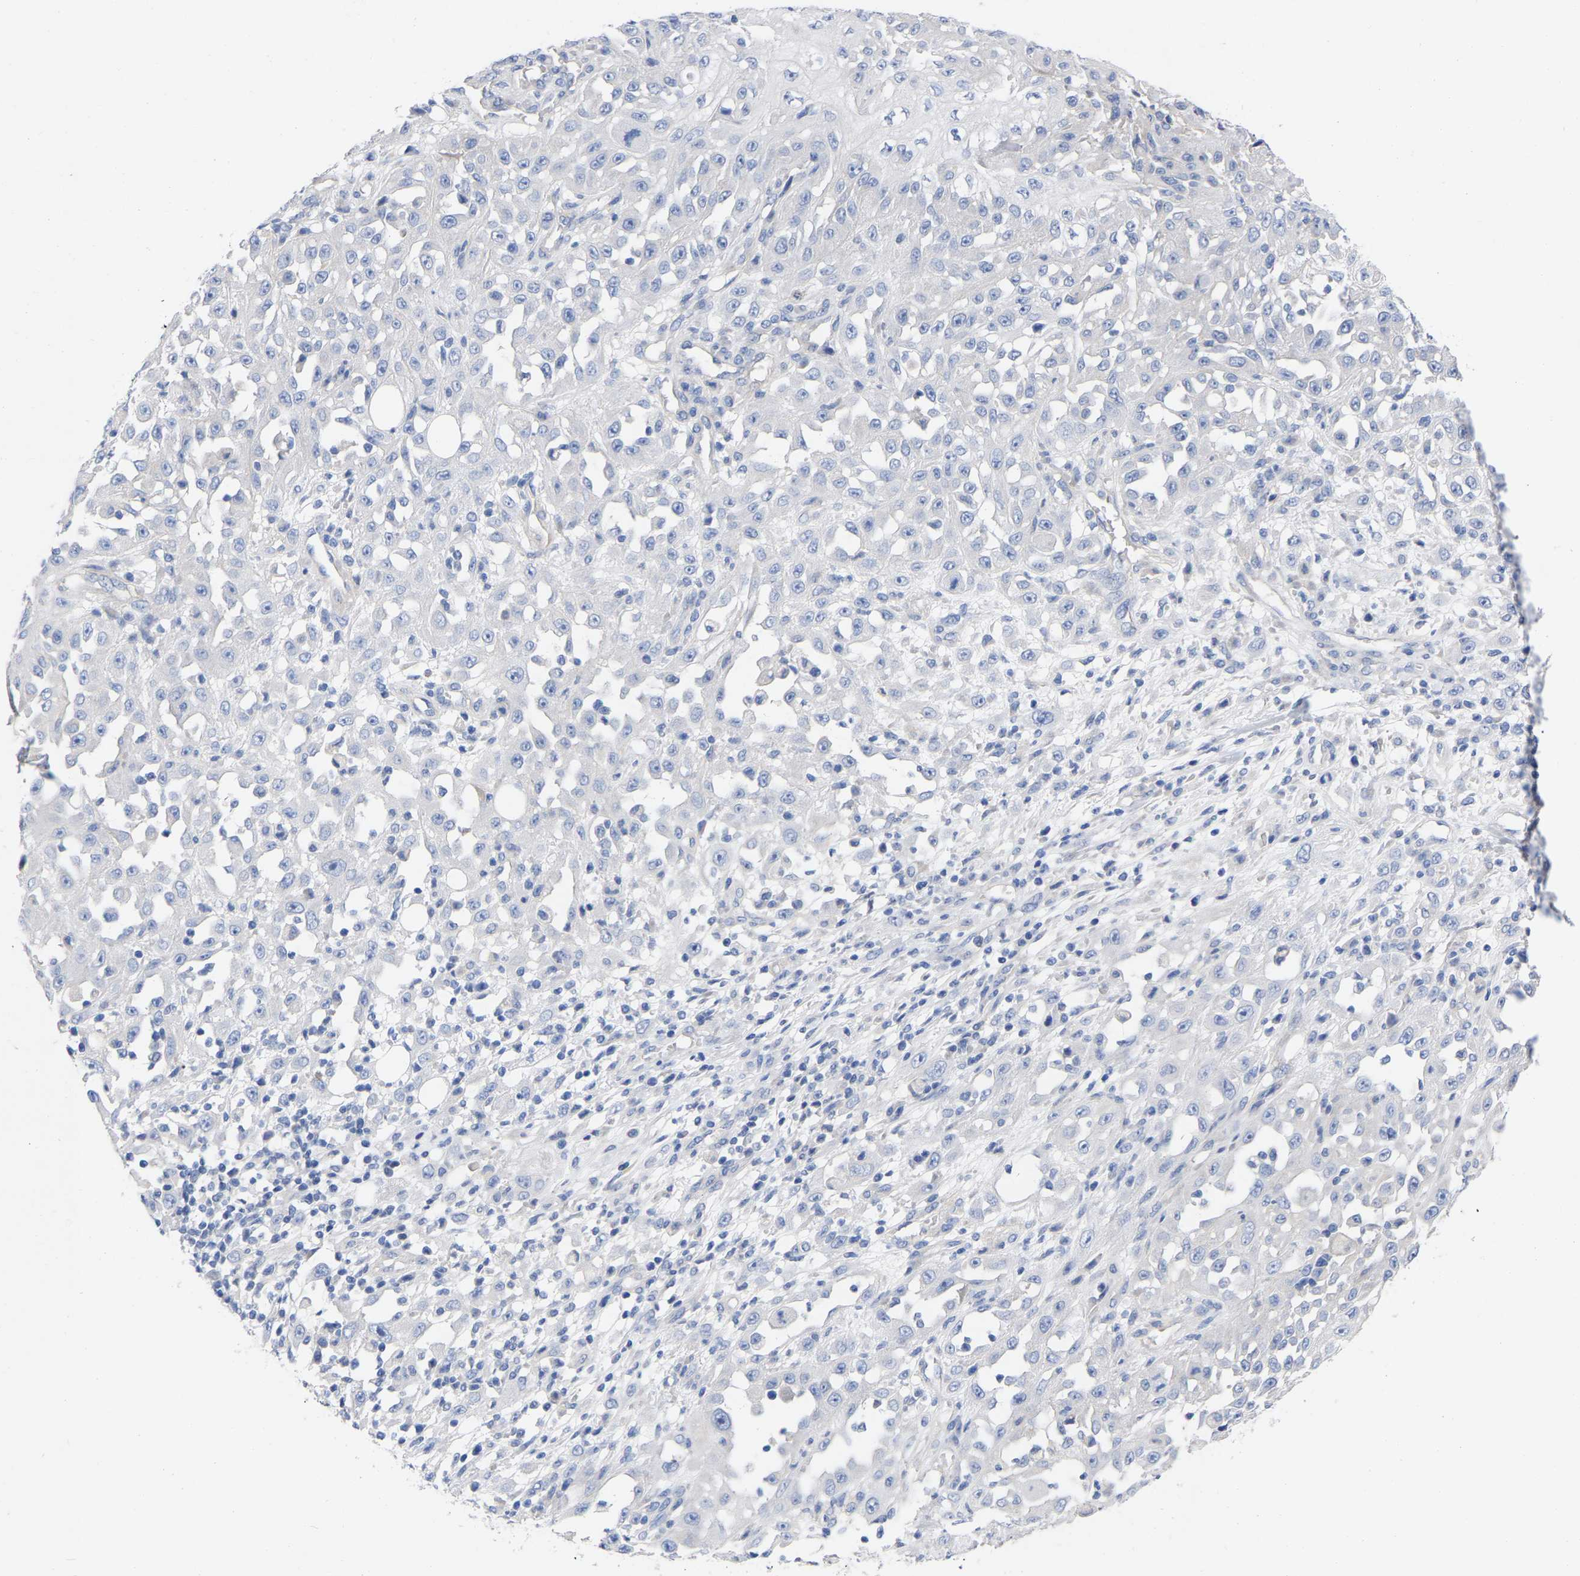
{"staining": {"intensity": "negative", "quantity": "none", "location": "none"}, "tissue": "skin cancer", "cell_type": "Tumor cells", "image_type": "cancer", "snomed": [{"axis": "morphology", "description": "Squamous cell carcinoma, NOS"}, {"axis": "morphology", "description": "Squamous cell carcinoma, metastatic, NOS"}, {"axis": "topography", "description": "Skin"}, {"axis": "topography", "description": "Lymph node"}], "caption": "IHC of human skin cancer exhibits no staining in tumor cells. Nuclei are stained in blue.", "gene": "HAPLN1", "patient": {"sex": "male", "age": 75}}